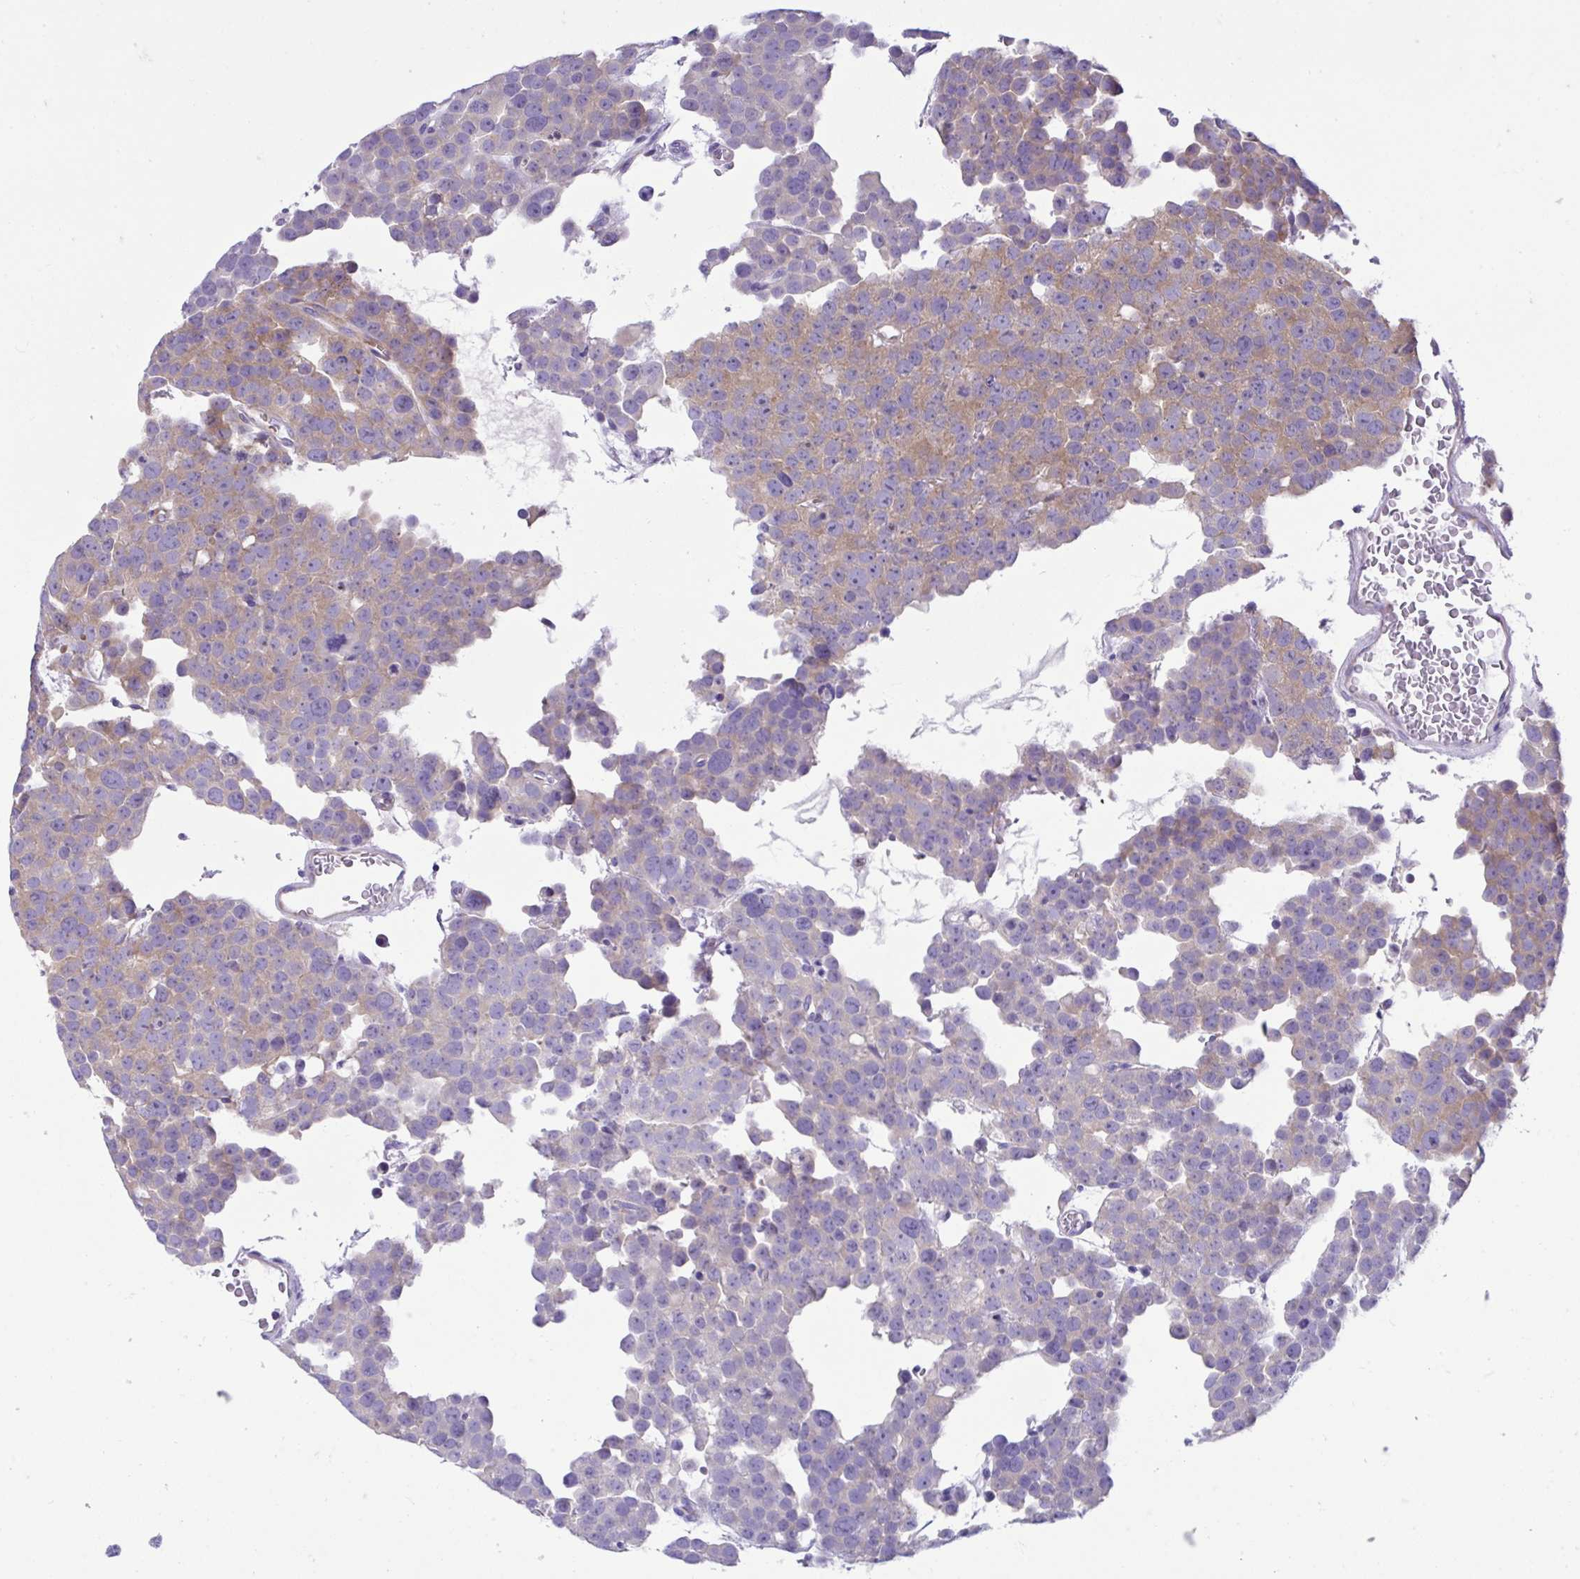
{"staining": {"intensity": "weak", "quantity": "25%-75%", "location": "cytoplasmic/membranous"}, "tissue": "testis cancer", "cell_type": "Tumor cells", "image_type": "cancer", "snomed": [{"axis": "morphology", "description": "Seminoma, NOS"}, {"axis": "topography", "description": "Testis"}], "caption": "A photomicrograph showing weak cytoplasmic/membranous positivity in about 25%-75% of tumor cells in seminoma (testis), as visualized by brown immunohistochemical staining.", "gene": "RPL7", "patient": {"sex": "male", "age": 71}}